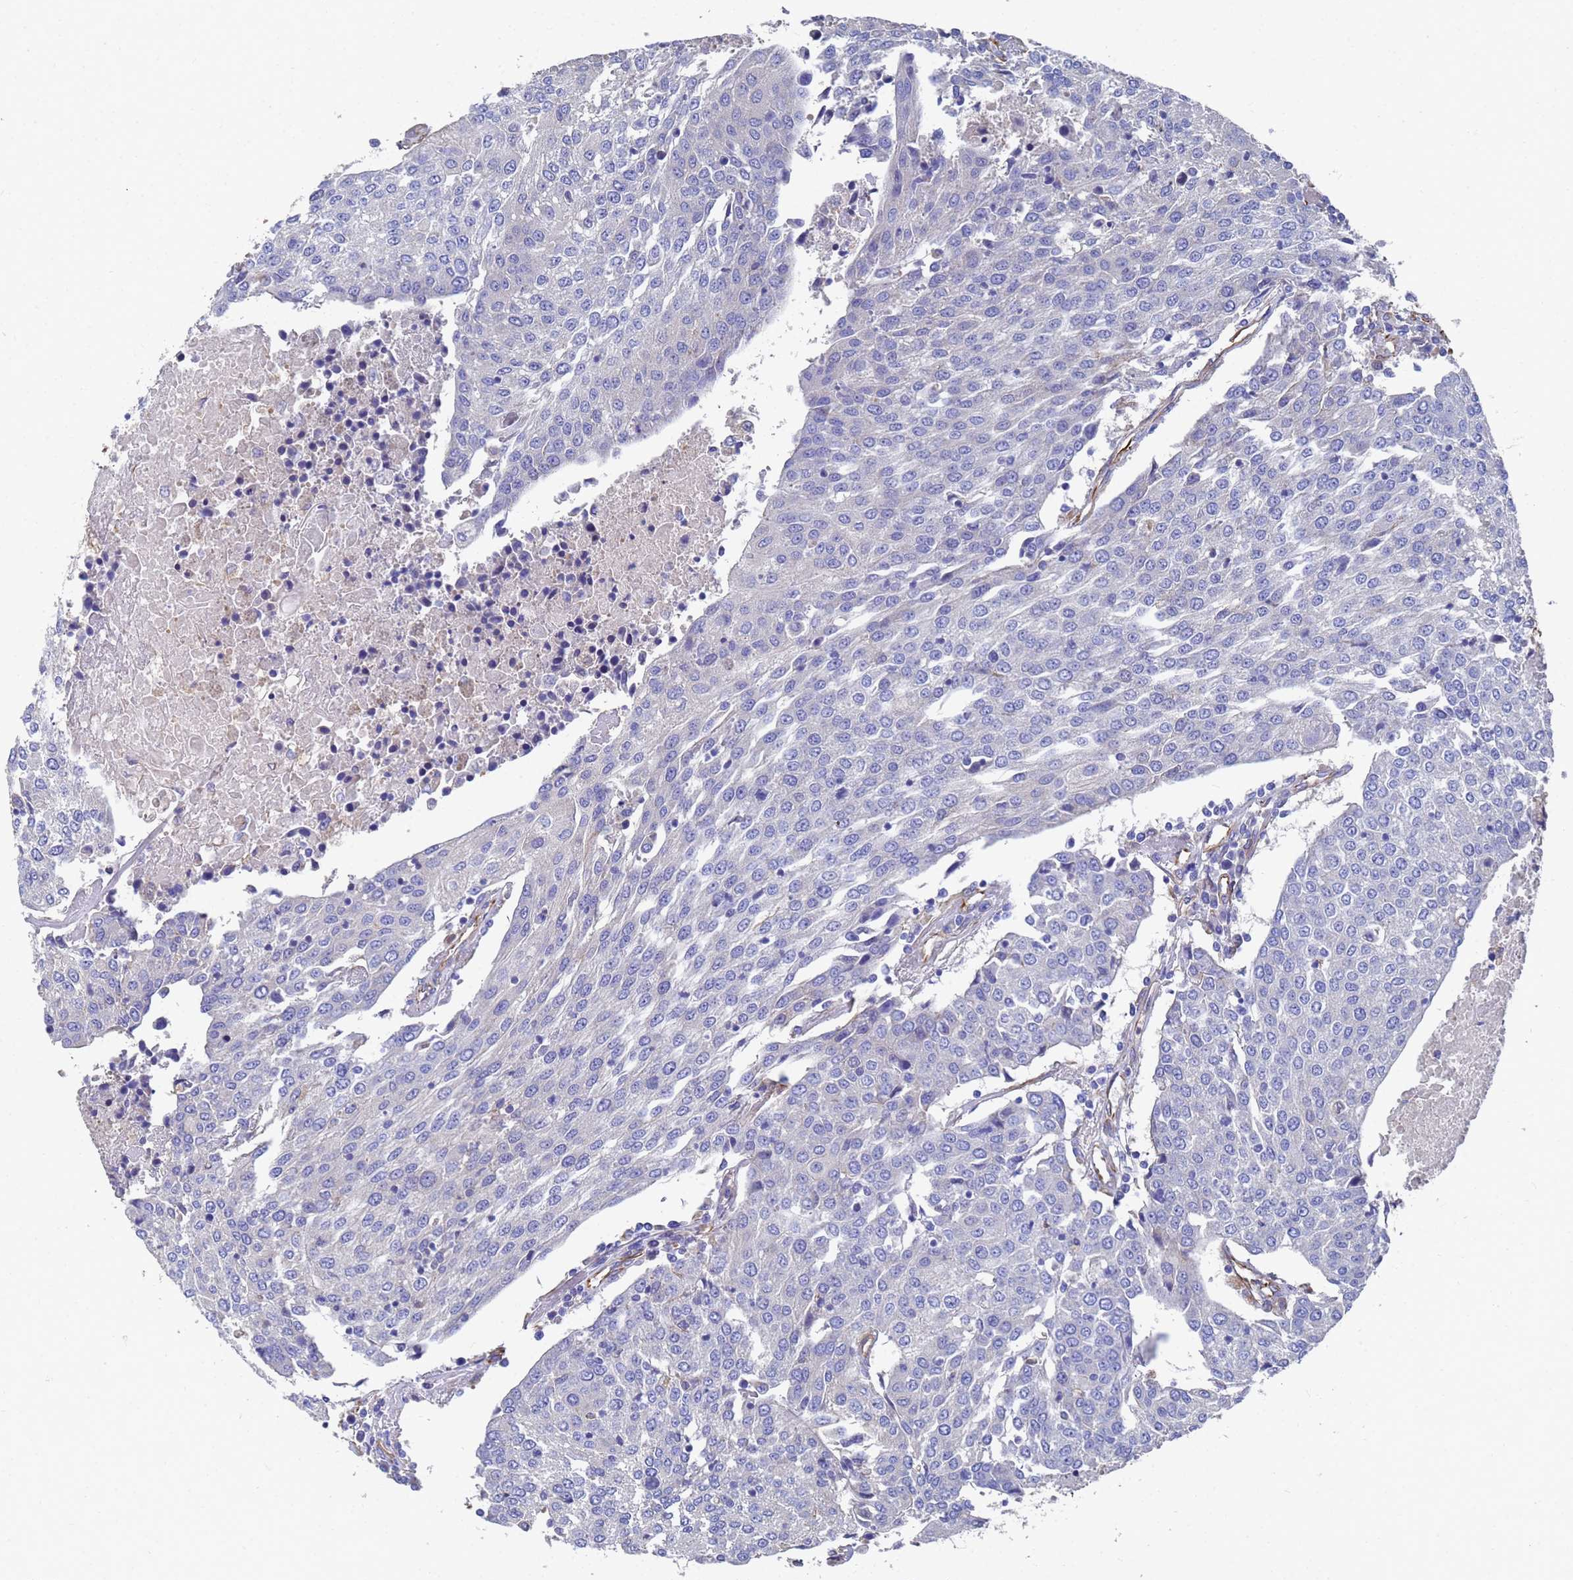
{"staining": {"intensity": "negative", "quantity": "none", "location": "none"}, "tissue": "urothelial cancer", "cell_type": "Tumor cells", "image_type": "cancer", "snomed": [{"axis": "morphology", "description": "Urothelial carcinoma, High grade"}, {"axis": "topography", "description": "Urinary bladder"}], "caption": "Tumor cells show no significant protein expression in high-grade urothelial carcinoma.", "gene": "SYT13", "patient": {"sex": "female", "age": 85}}